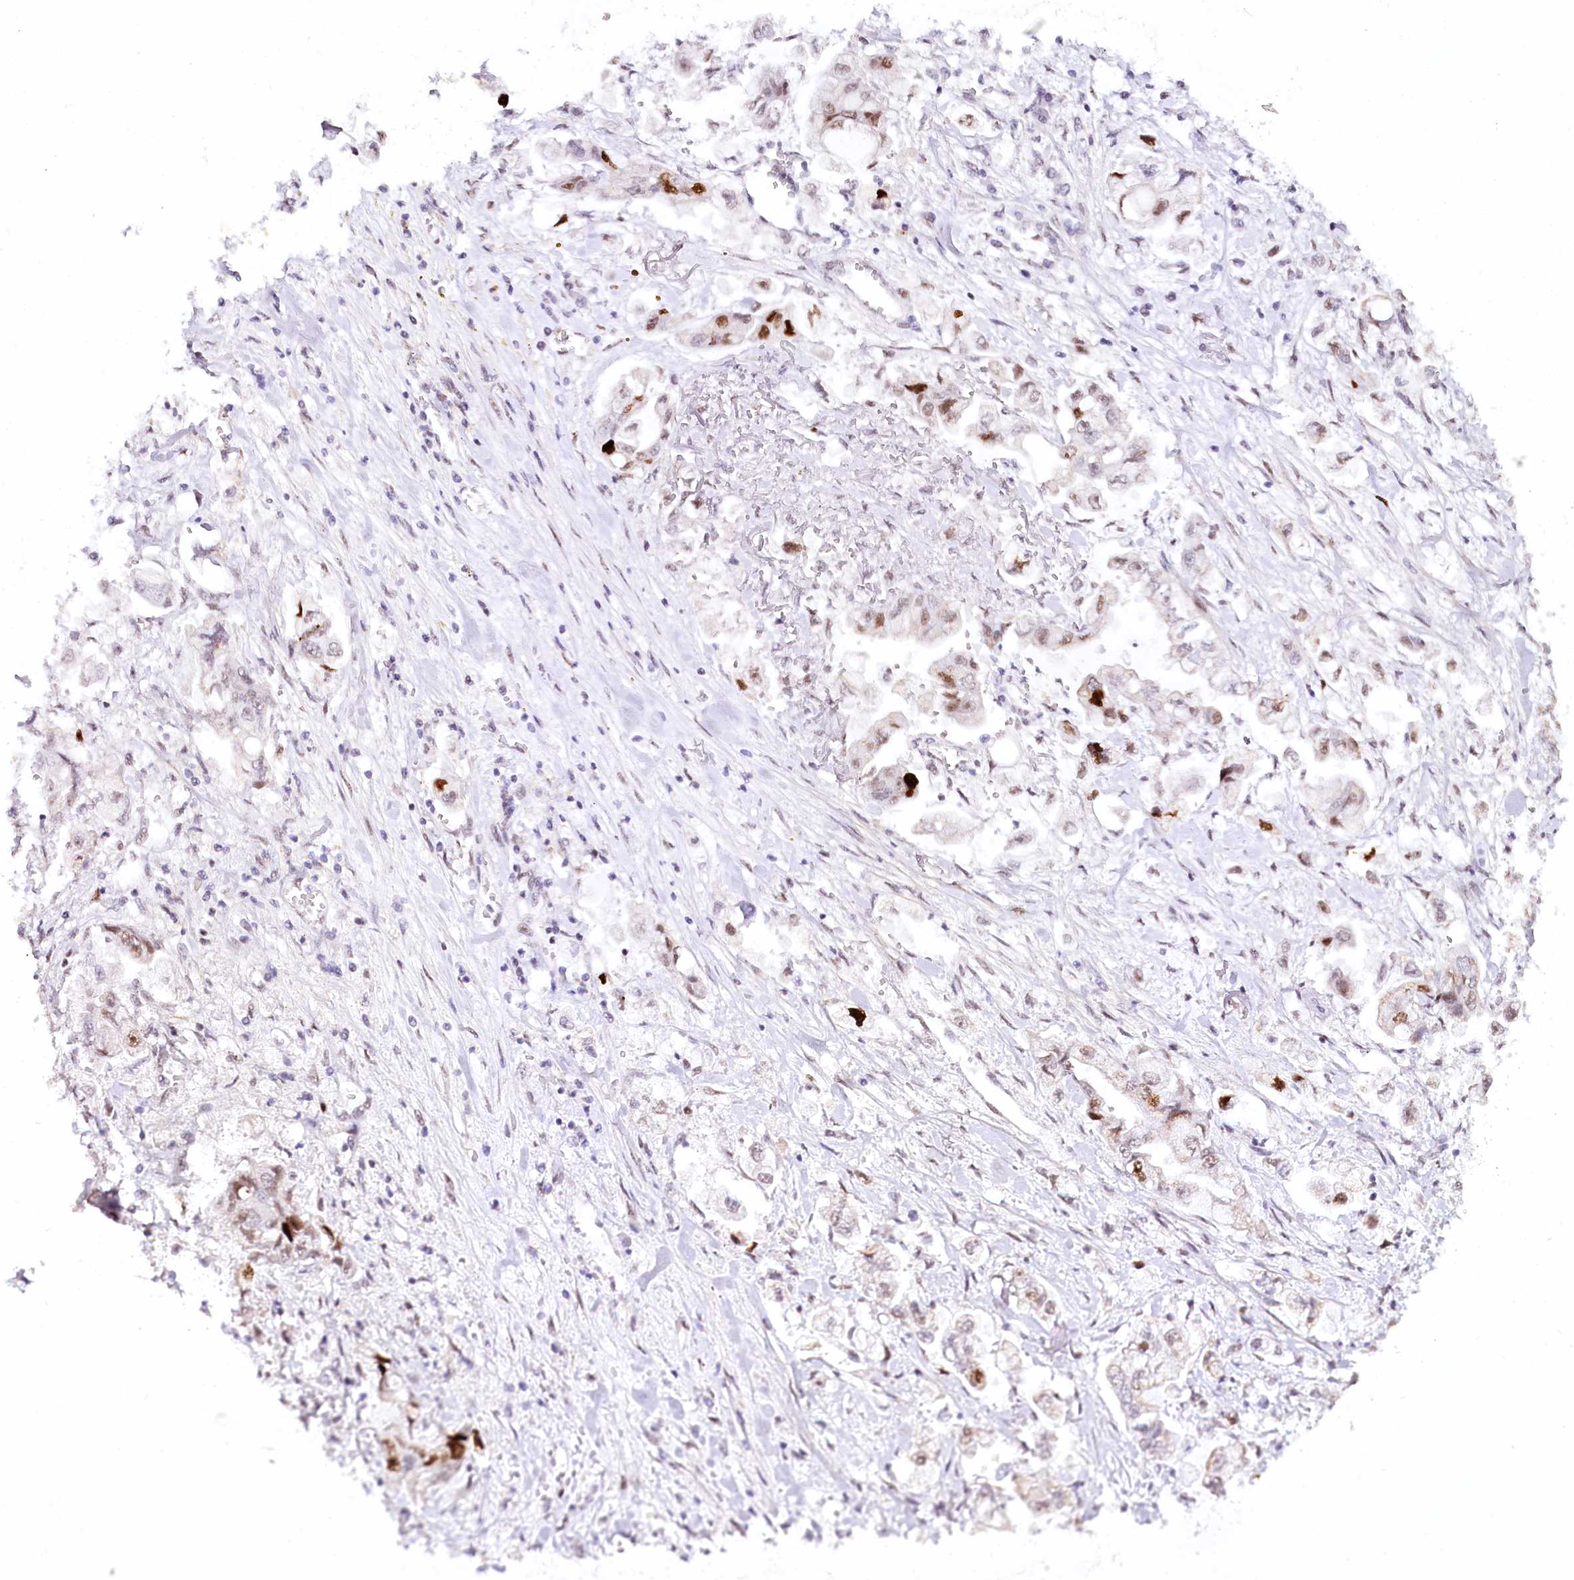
{"staining": {"intensity": "strong", "quantity": "<25%", "location": "nuclear"}, "tissue": "stomach cancer", "cell_type": "Tumor cells", "image_type": "cancer", "snomed": [{"axis": "morphology", "description": "Adenocarcinoma, NOS"}, {"axis": "topography", "description": "Stomach"}], "caption": "This image displays immunohistochemistry (IHC) staining of stomach adenocarcinoma, with medium strong nuclear staining in approximately <25% of tumor cells.", "gene": "TP53", "patient": {"sex": "male", "age": 62}}